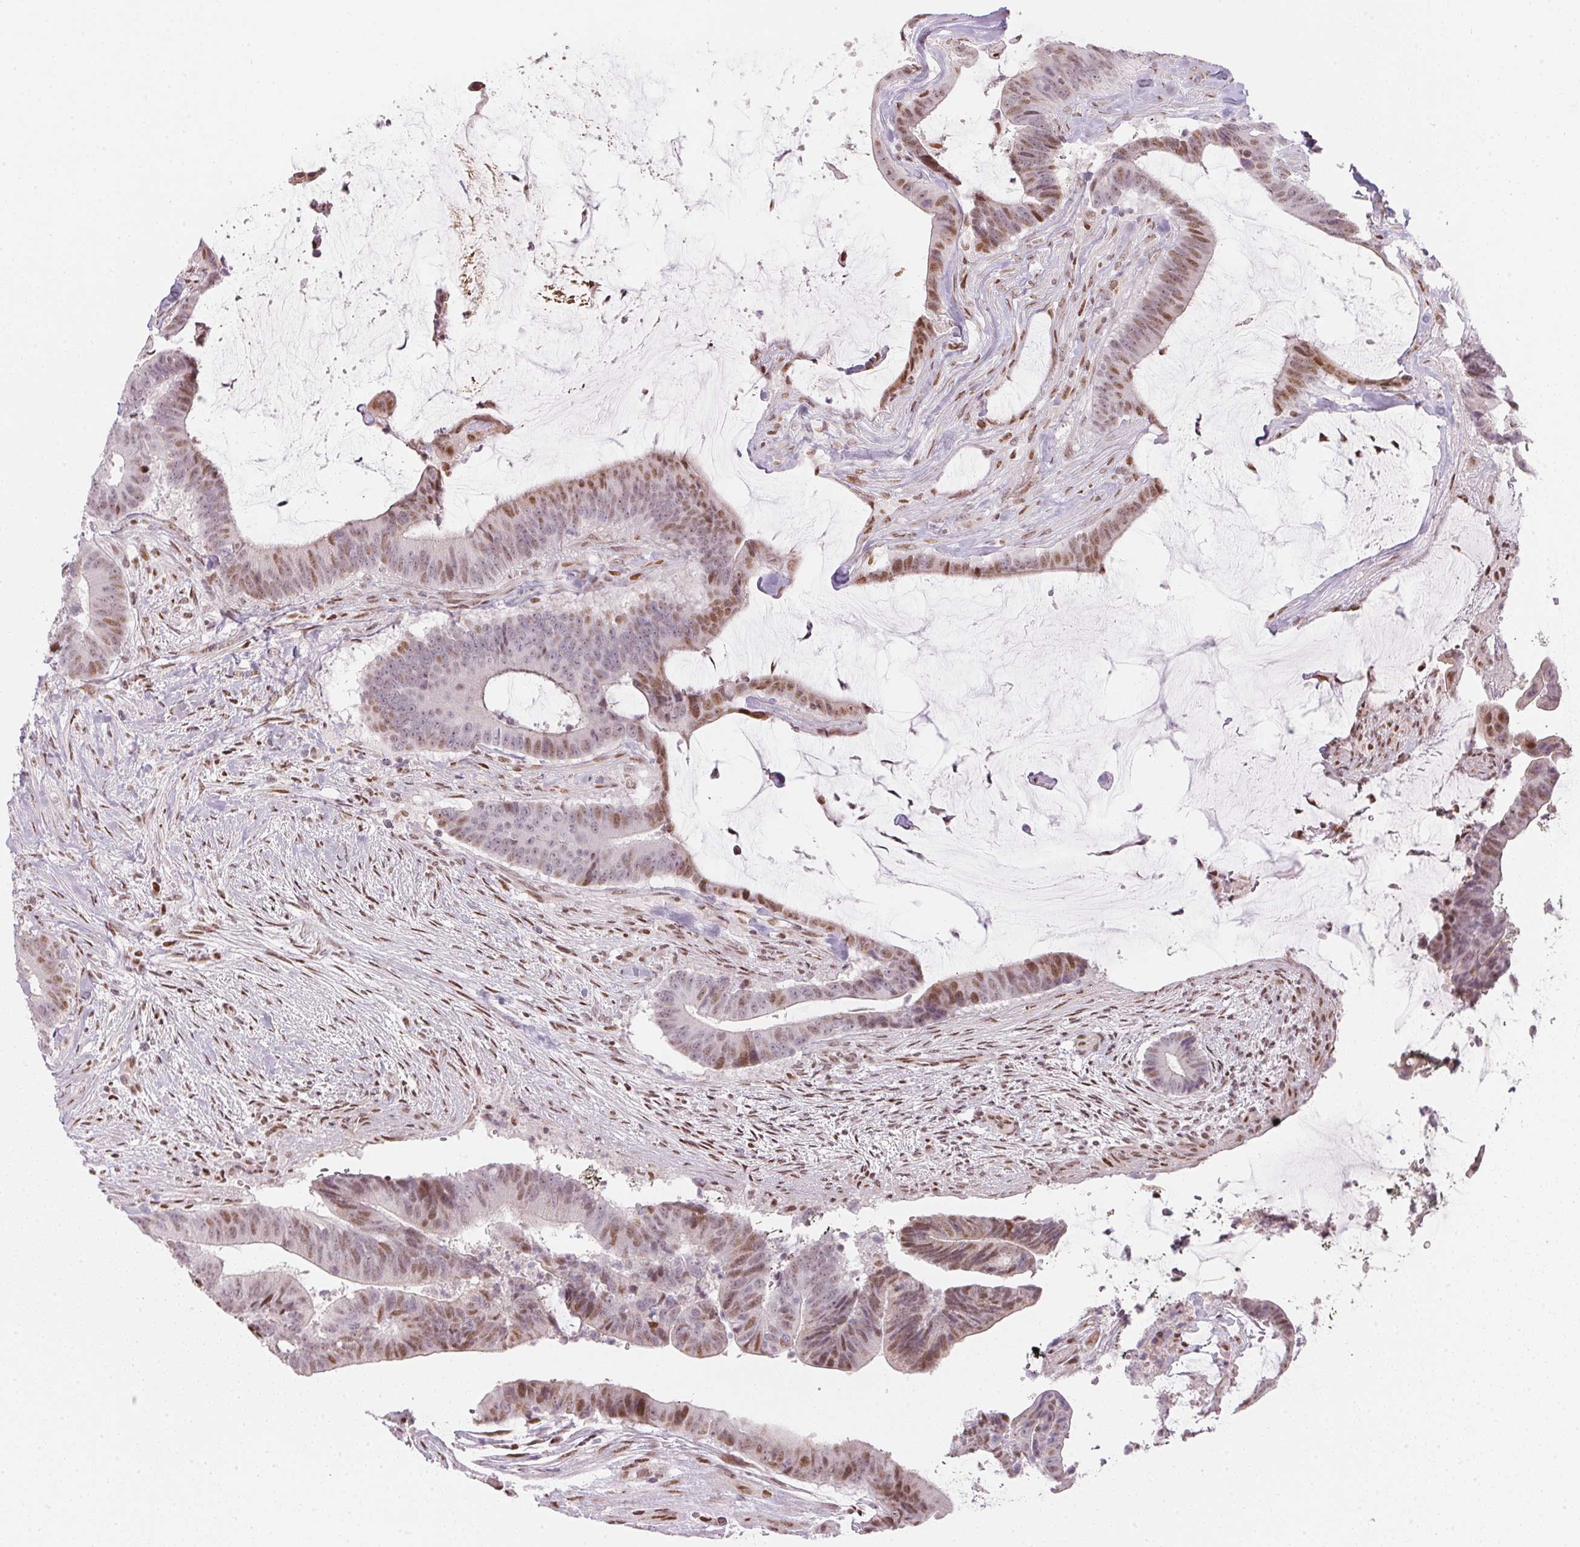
{"staining": {"intensity": "moderate", "quantity": "<25%", "location": "nuclear"}, "tissue": "colorectal cancer", "cell_type": "Tumor cells", "image_type": "cancer", "snomed": [{"axis": "morphology", "description": "Adenocarcinoma, NOS"}, {"axis": "topography", "description": "Colon"}], "caption": "Immunohistochemistry micrograph of neoplastic tissue: human colorectal cancer (adenocarcinoma) stained using IHC displays low levels of moderate protein expression localized specifically in the nuclear of tumor cells, appearing as a nuclear brown color.", "gene": "KAT6A", "patient": {"sex": "female", "age": 43}}